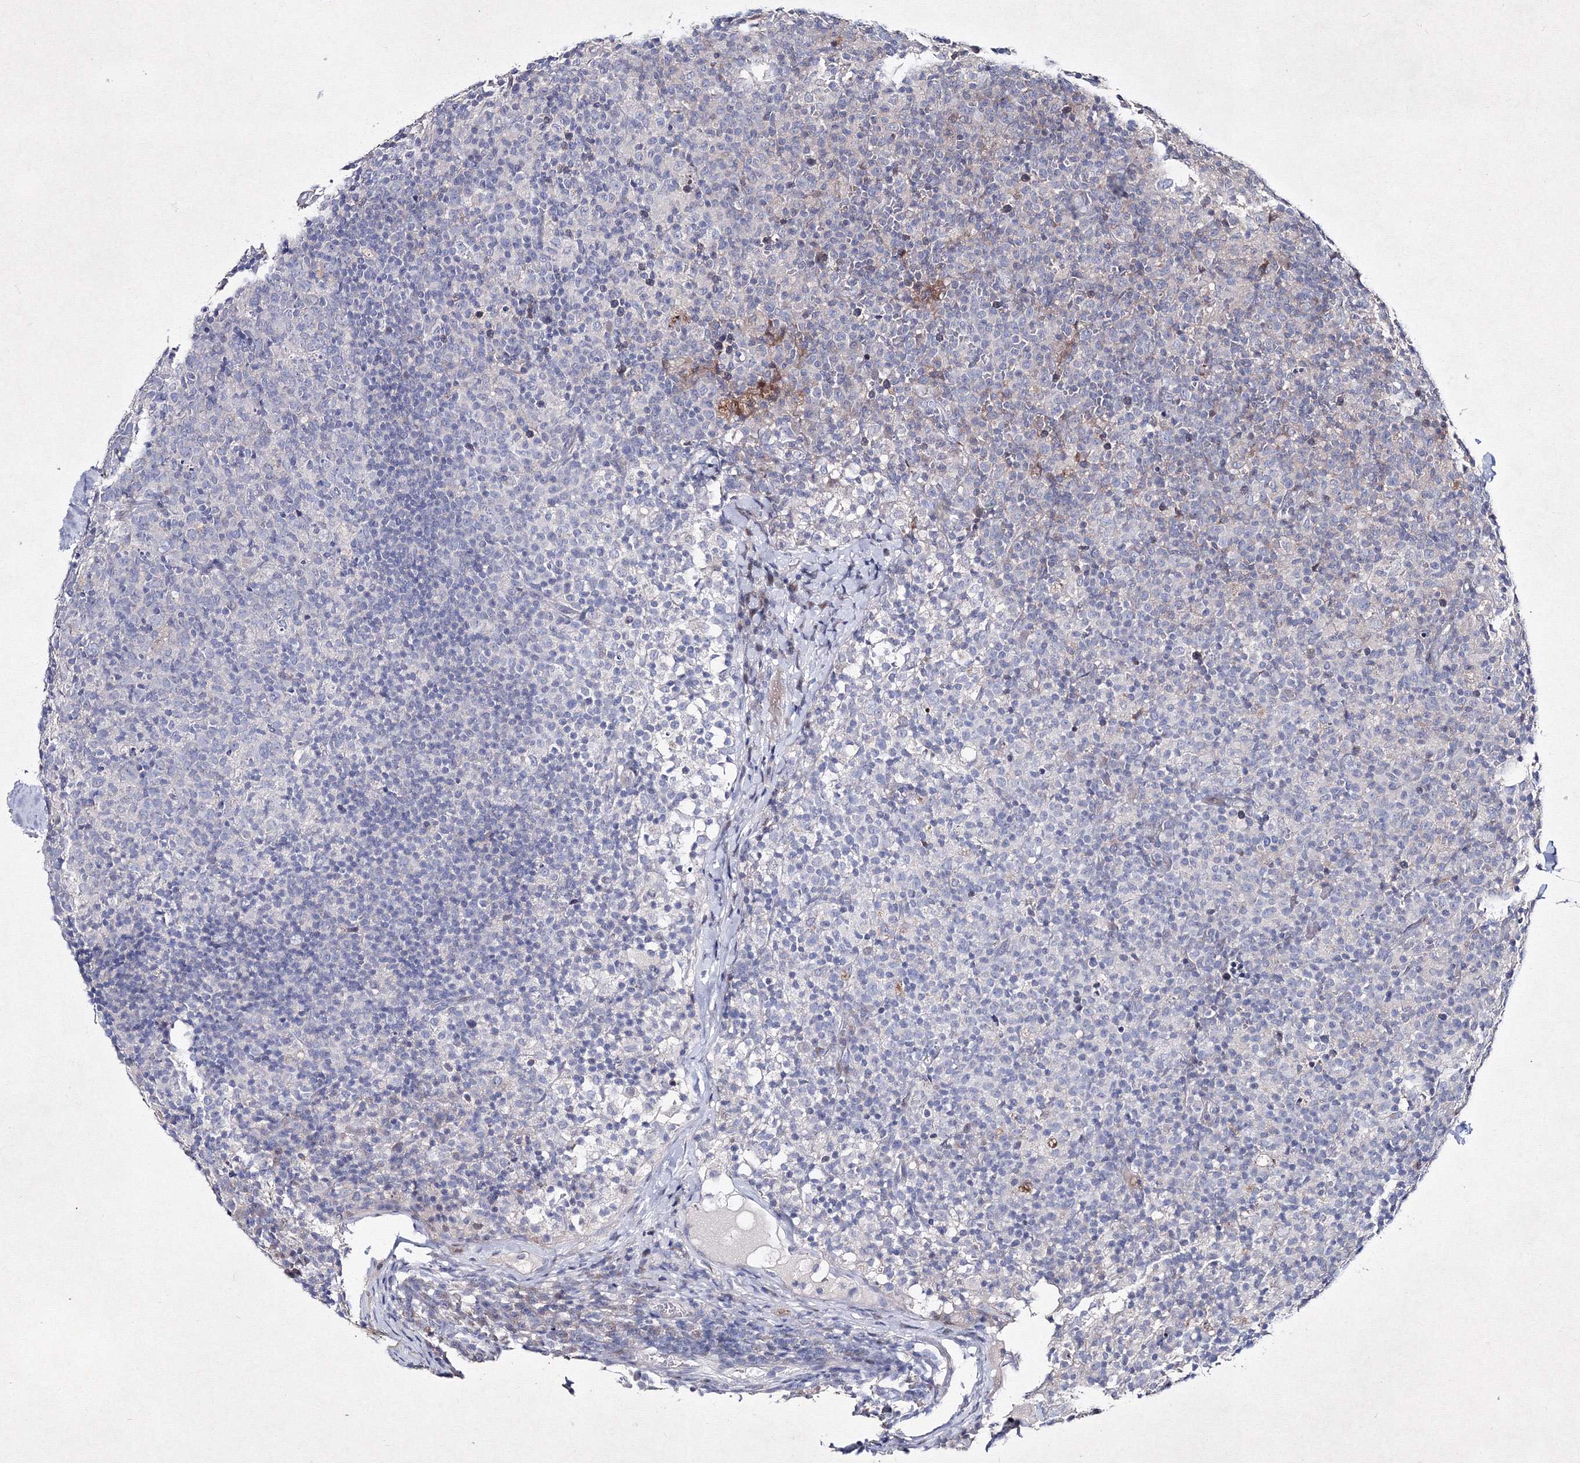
{"staining": {"intensity": "negative", "quantity": "none", "location": "none"}, "tissue": "lymph node", "cell_type": "Germinal center cells", "image_type": "normal", "snomed": [{"axis": "morphology", "description": "Normal tissue, NOS"}, {"axis": "morphology", "description": "Inflammation, NOS"}, {"axis": "topography", "description": "Lymph node"}], "caption": "IHC histopathology image of benign human lymph node stained for a protein (brown), which exhibits no expression in germinal center cells.", "gene": "SMIM29", "patient": {"sex": "male", "age": 55}}